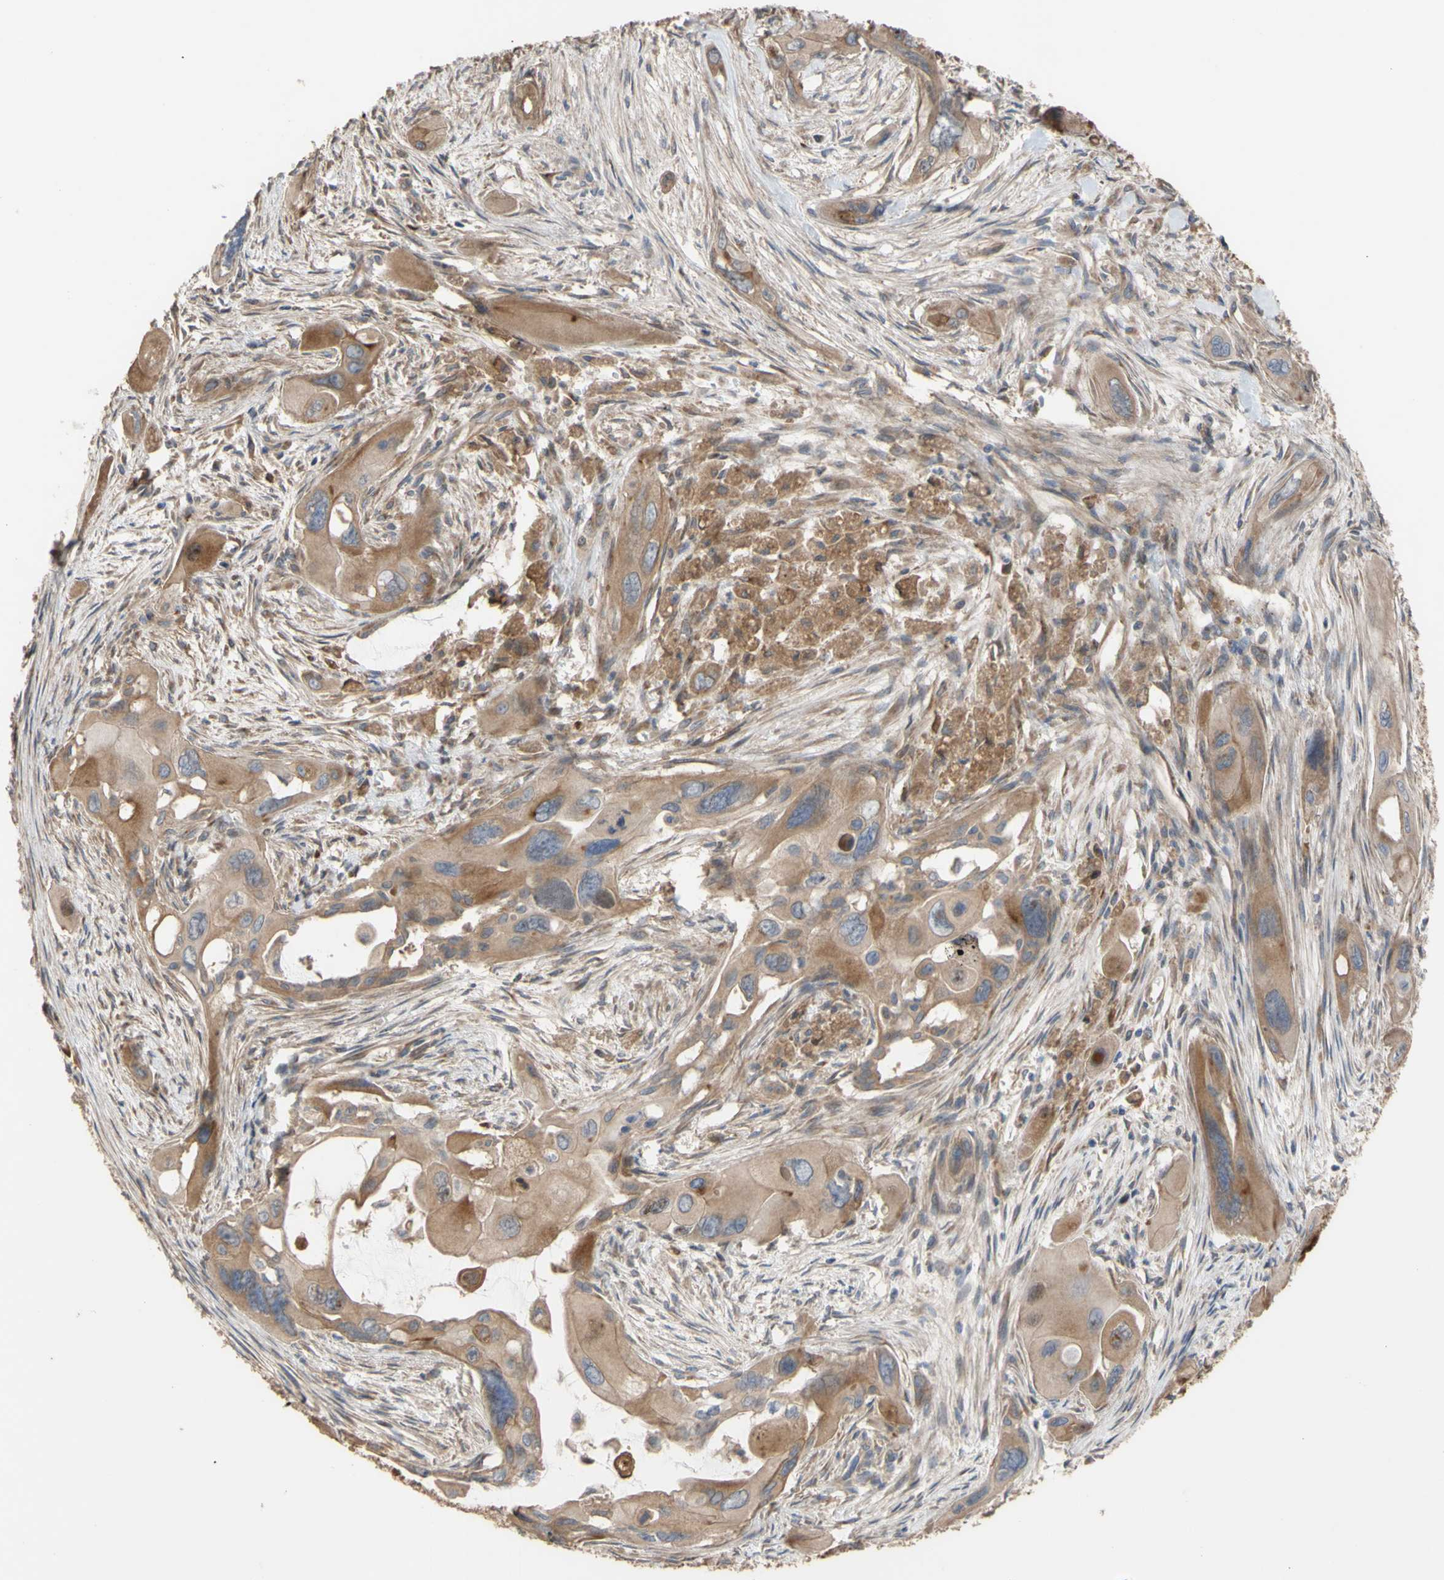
{"staining": {"intensity": "moderate", "quantity": ">75%", "location": "cytoplasmic/membranous"}, "tissue": "pancreatic cancer", "cell_type": "Tumor cells", "image_type": "cancer", "snomed": [{"axis": "morphology", "description": "Adenocarcinoma, NOS"}, {"axis": "topography", "description": "Pancreas"}], "caption": "IHC micrograph of human pancreatic cancer stained for a protein (brown), which exhibits medium levels of moderate cytoplasmic/membranous staining in about >75% of tumor cells.", "gene": "NECTIN3", "patient": {"sex": "male", "age": 73}}